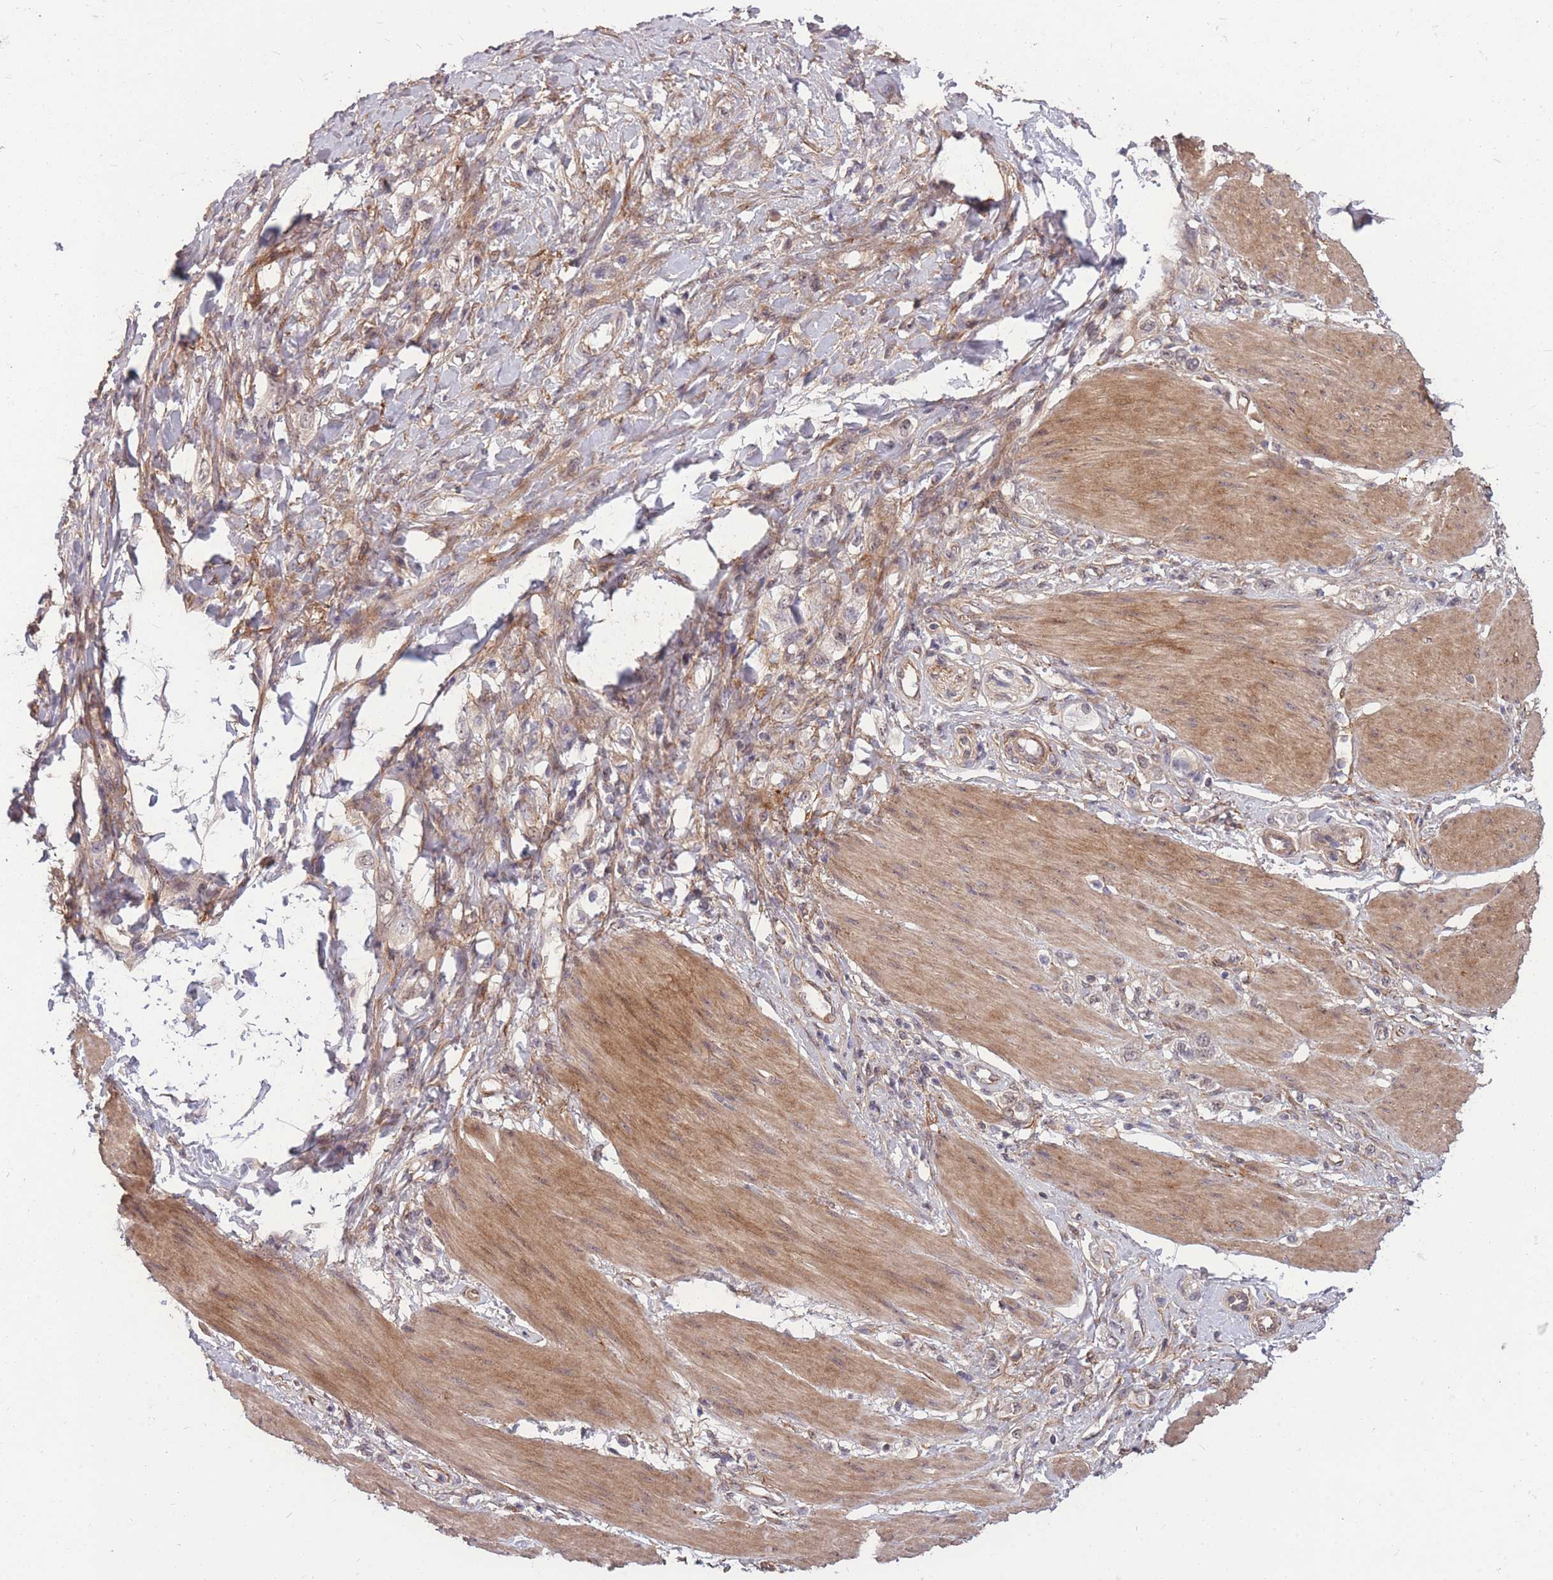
{"staining": {"intensity": "negative", "quantity": "none", "location": "none"}, "tissue": "stomach cancer", "cell_type": "Tumor cells", "image_type": "cancer", "snomed": [{"axis": "morphology", "description": "Adenocarcinoma, NOS"}, {"axis": "topography", "description": "Stomach"}], "caption": "High magnification brightfield microscopy of stomach cancer stained with DAB (3,3'-diaminobenzidine) (brown) and counterstained with hematoxylin (blue): tumor cells show no significant positivity. Brightfield microscopy of immunohistochemistry stained with DAB (3,3'-diaminobenzidine) (brown) and hematoxylin (blue), captured at high magnification.", "gene": "DYNC1LI2", "patient": {"sex": "female", "age": 65}}